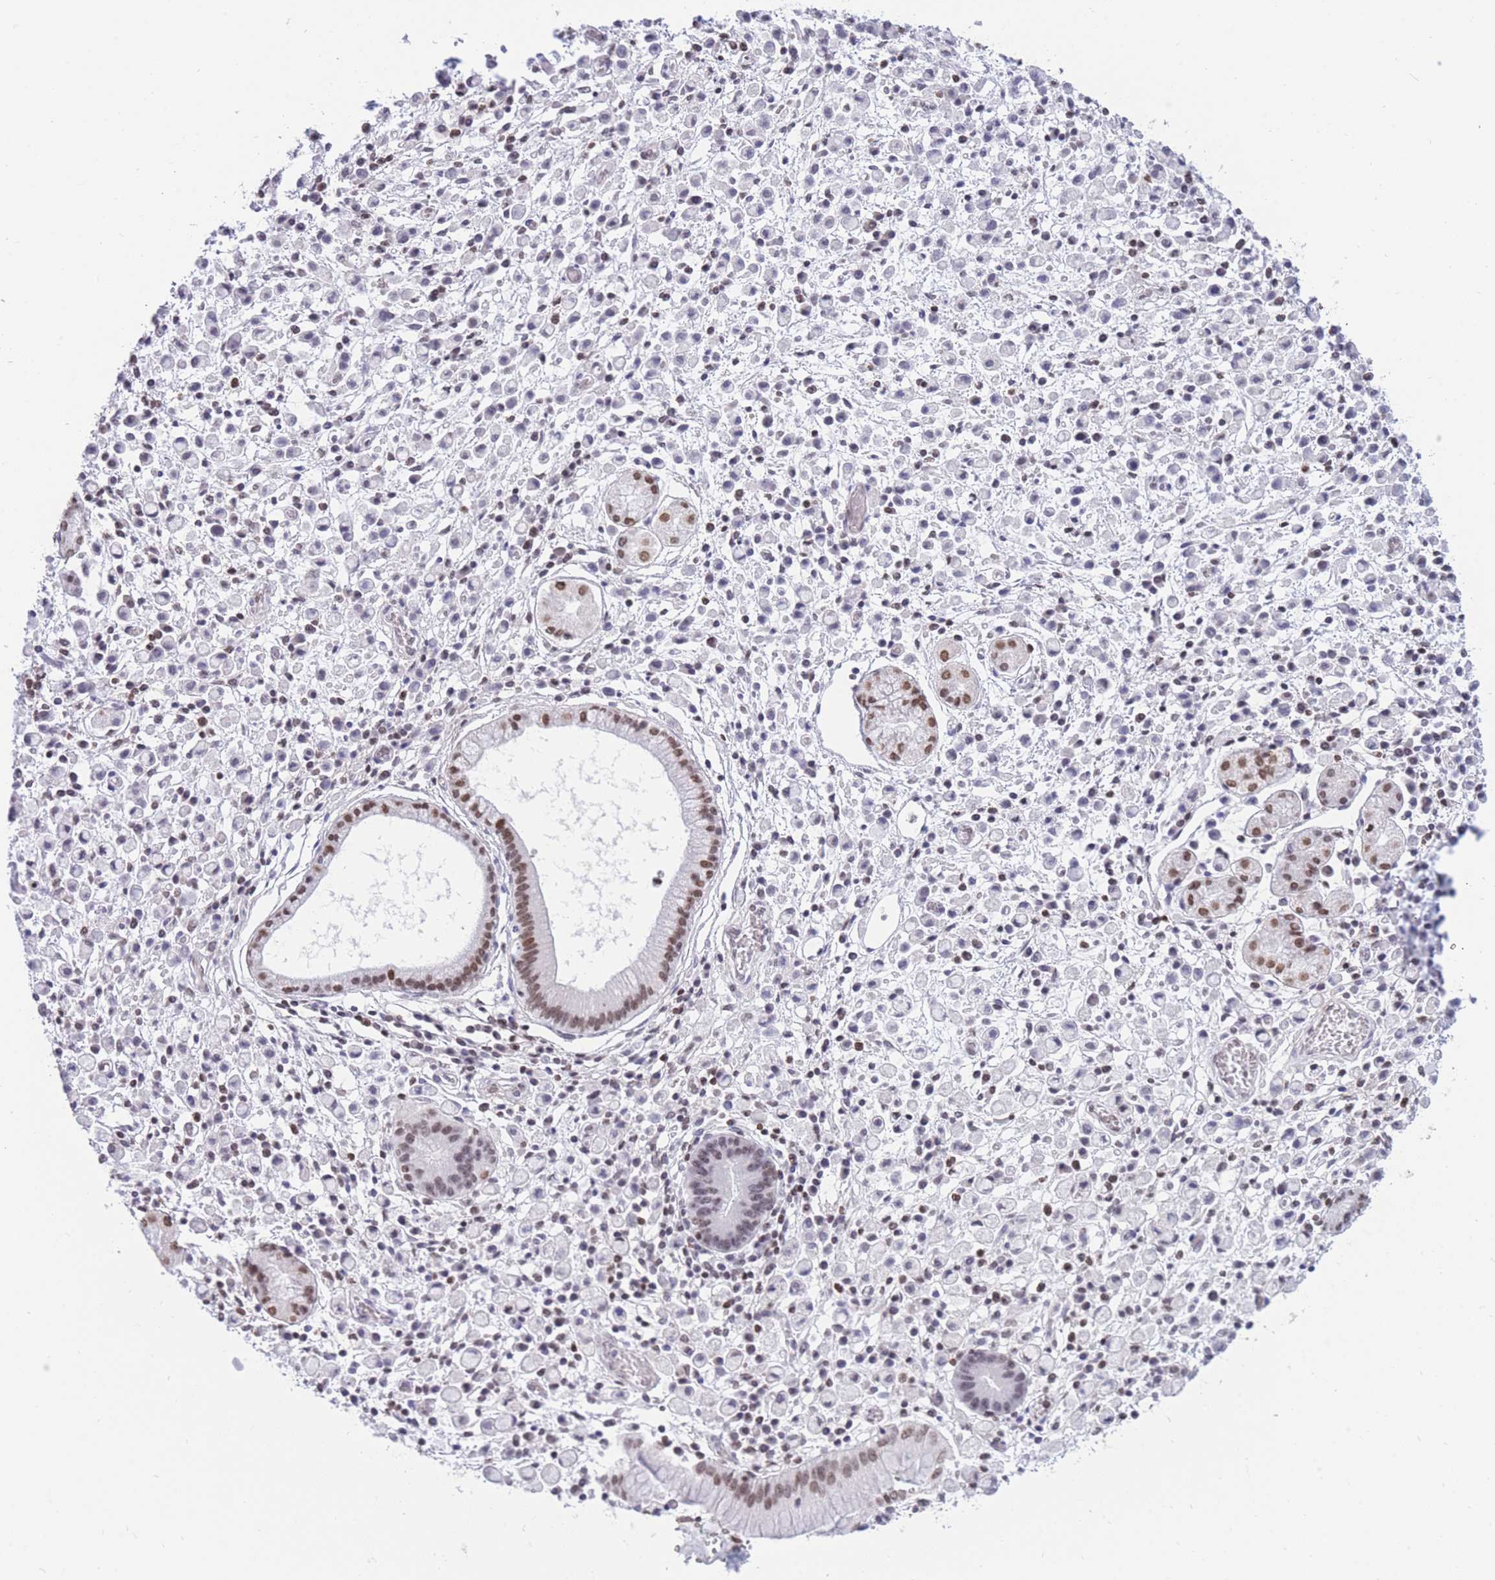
{"staining": {"intensity": "weak", "quantity": "<25%", "location": "nuclear"}, "tissue": "stomach cancer", "cell_type": "Tumor cells", "image_type": "cancer", "snomed": [{"axis": "morphology", "description": "Adenocarcinoma, NOS"}, {"axis": "topography", "description": "Stomach"}], "caption": "This is an immunohistochemistry (IHC) micrograph of adenocarcinoma (stomach). There is no positivity in tumor cells.", "gene": "HMGN1", "patient": {"sex": "male", "age": 77}}